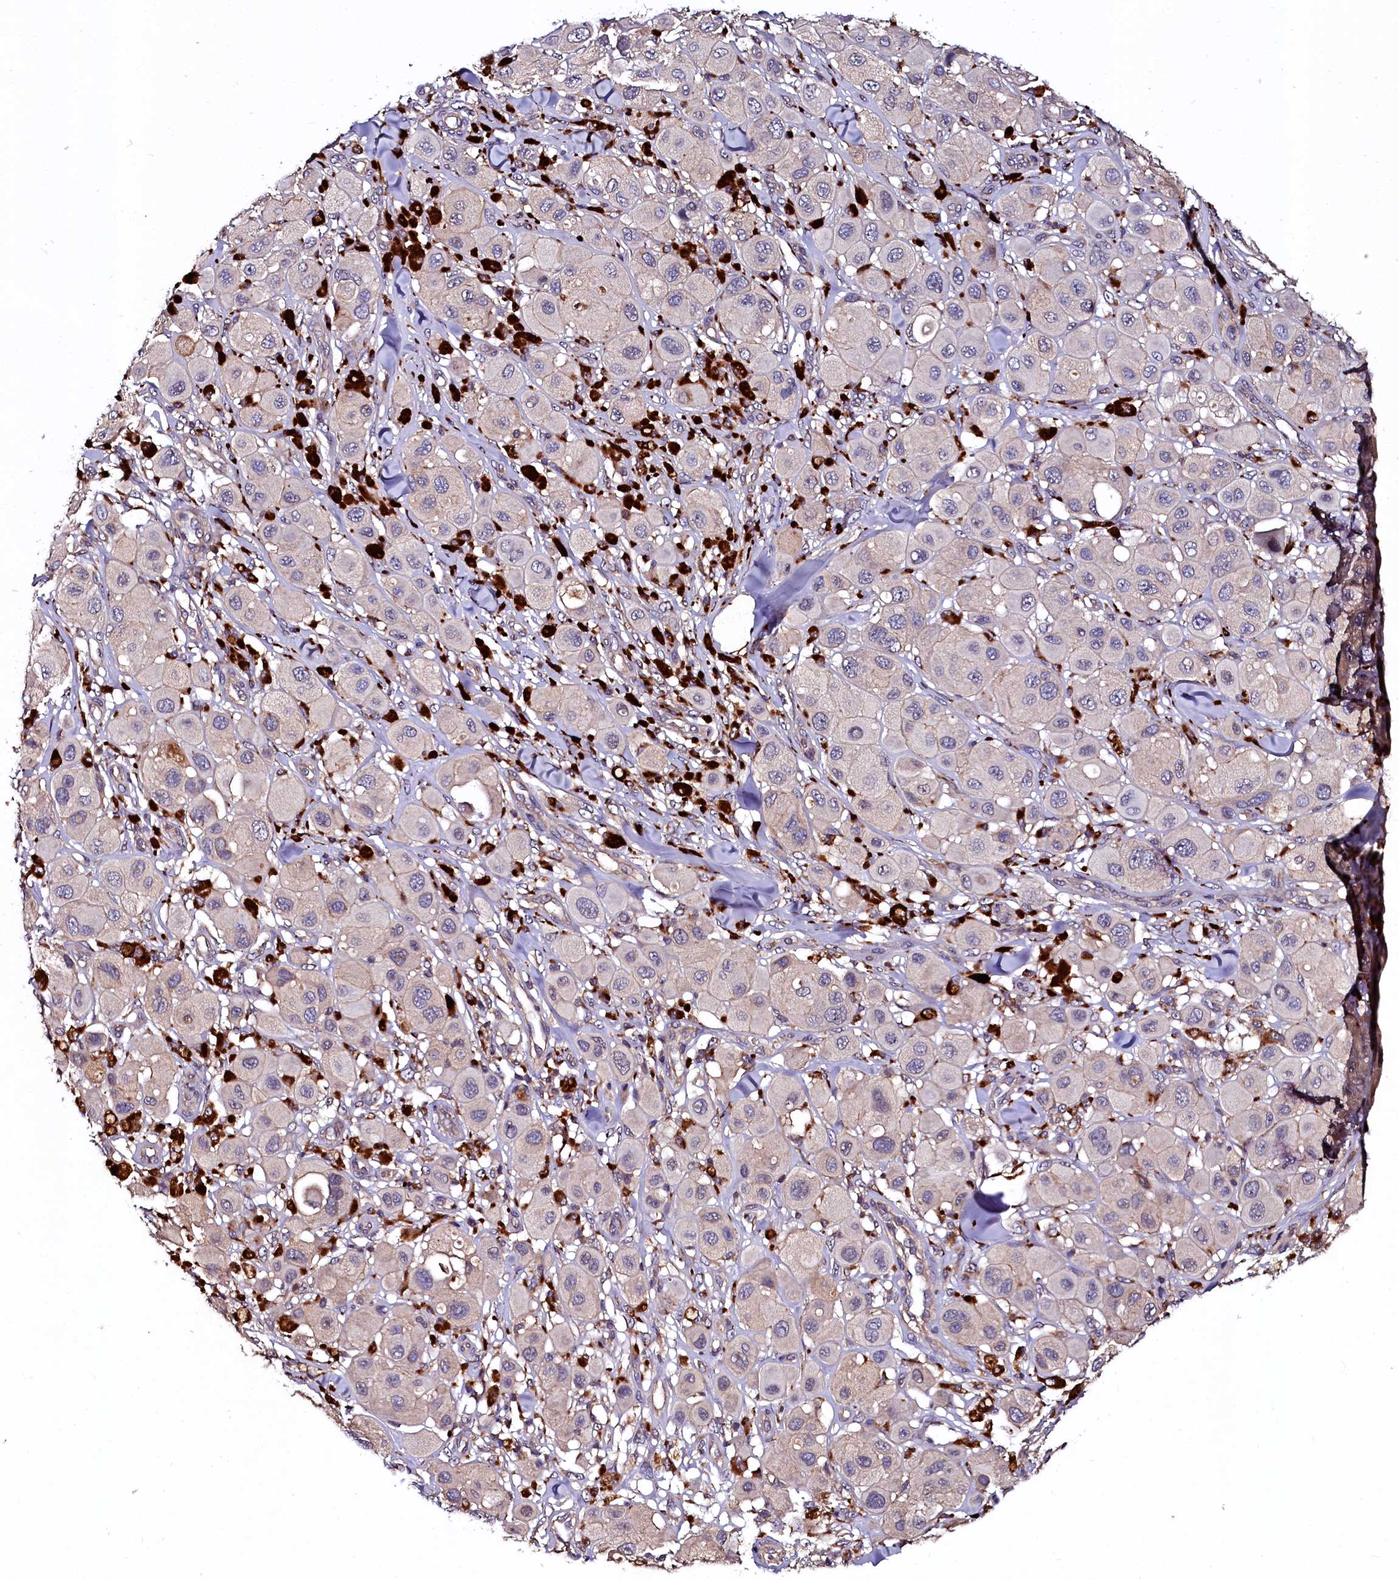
{"staining": {"intensity": "negative", "quantity": "none", "location": "none"}, "tissue": "melanoma", "cell_type": "Tumor cells", "image_type": "cancer", "snomed": [{"axis": "morphology", "description": "Malignant melanoma, Metastatic site"}, {"axis": "topography", "description": "Skin"}], "caption": "A high-resolution micrograph shows immunohistochemistry staining of melanoma, which displays no significant expression in tumor cells.", "gene": "N4BP1", "patient": {"sex": "male", "age": 41}}